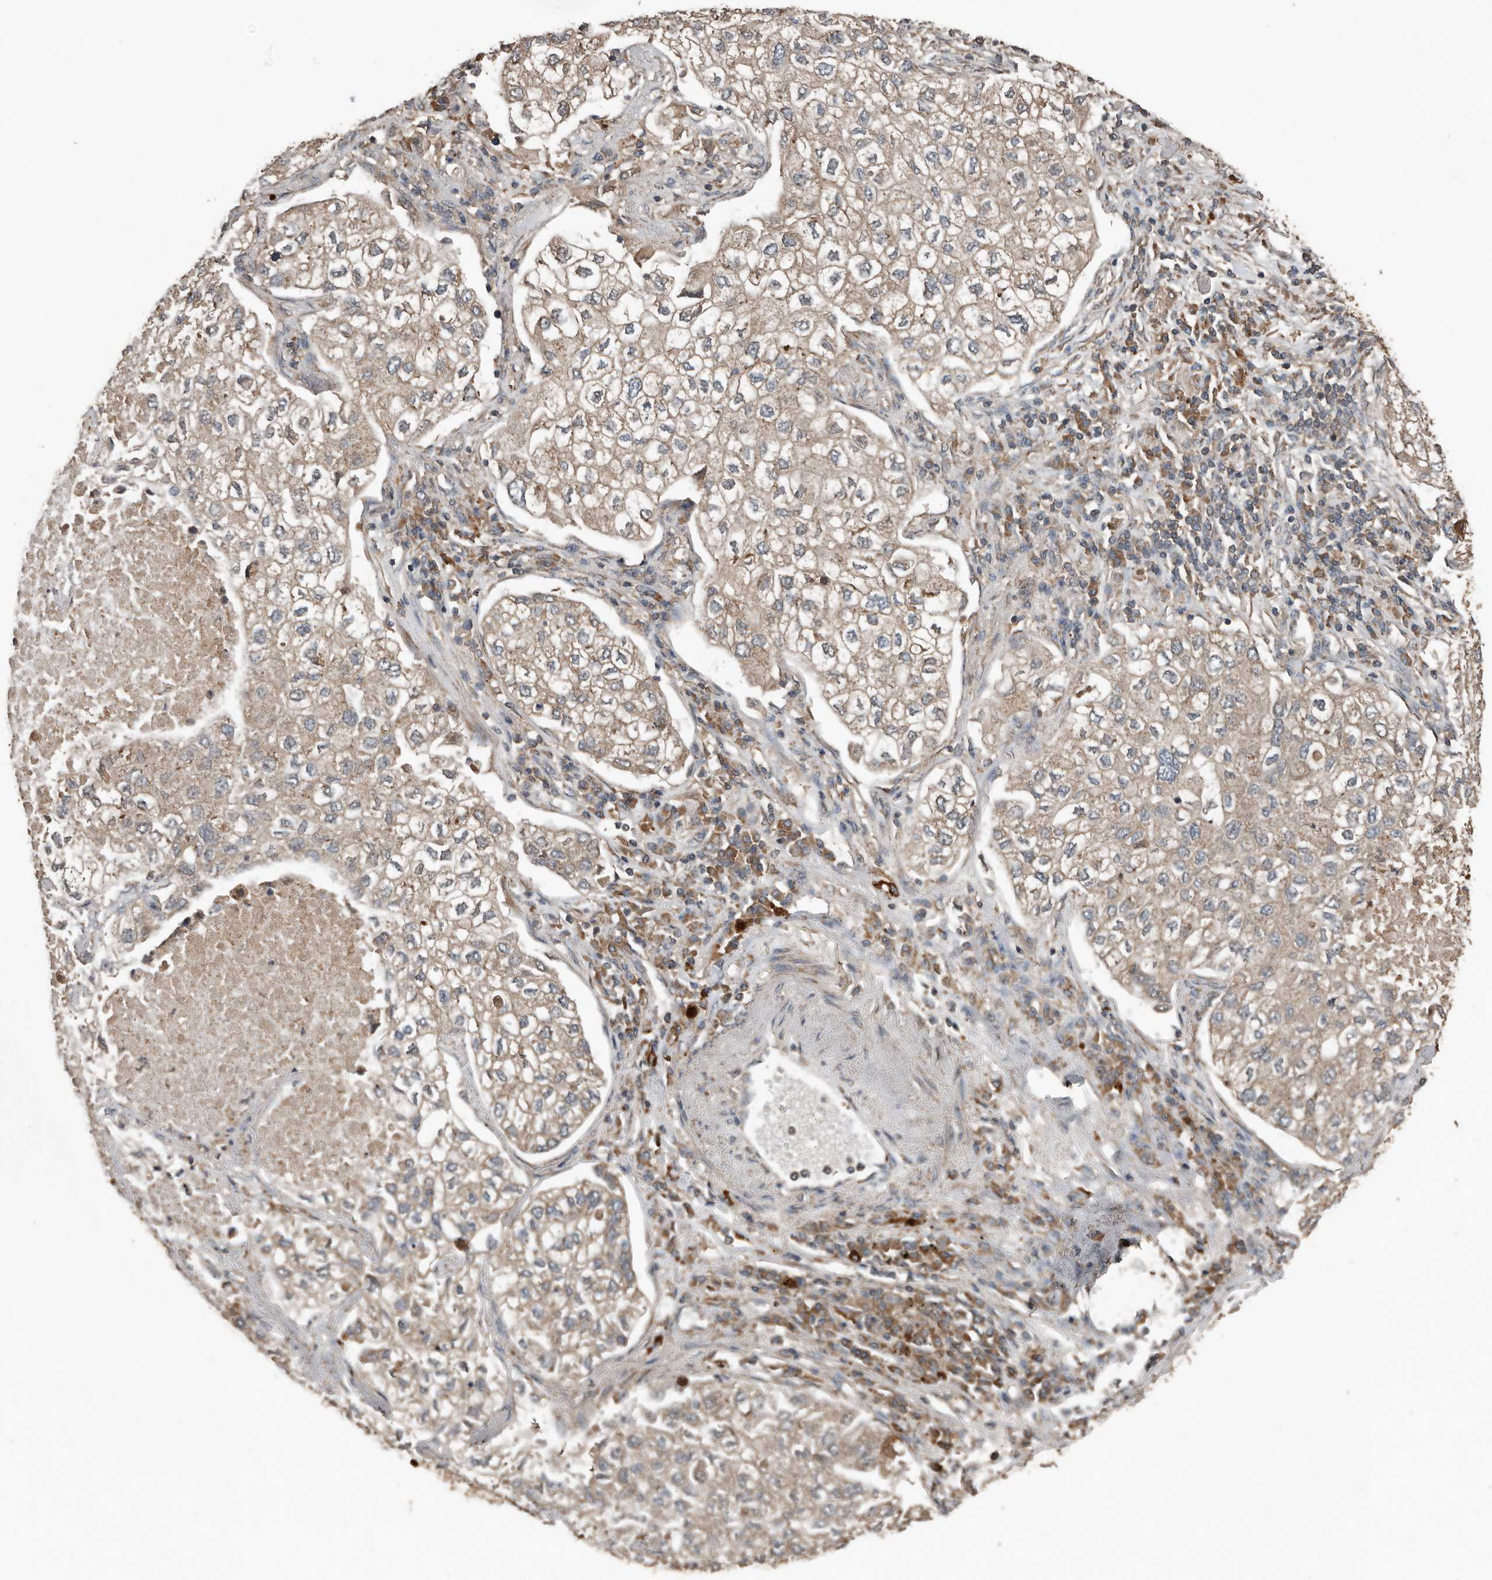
{"staining": {"intensity": "weak", "quantity": ">75%", "location": "cytoplasmic/membranous"}, "tissue": "lung cancer", "cell_type": "Tumor cells", "image_type": "cancer", "snomed": [{"axis": "morphology", "description": "Adenocarcinoma, NOS"}, {"axis": "topography", "description": "Lung"}], "caption": "This is a photomicrograph of immunohistochemistry staining of lung adenocarcinoma, which shows weak staining in the cytoplasmic/membranous of tumor cells.", "gene": "RNF207", "patient": {"sex": "male", "age": 63}}